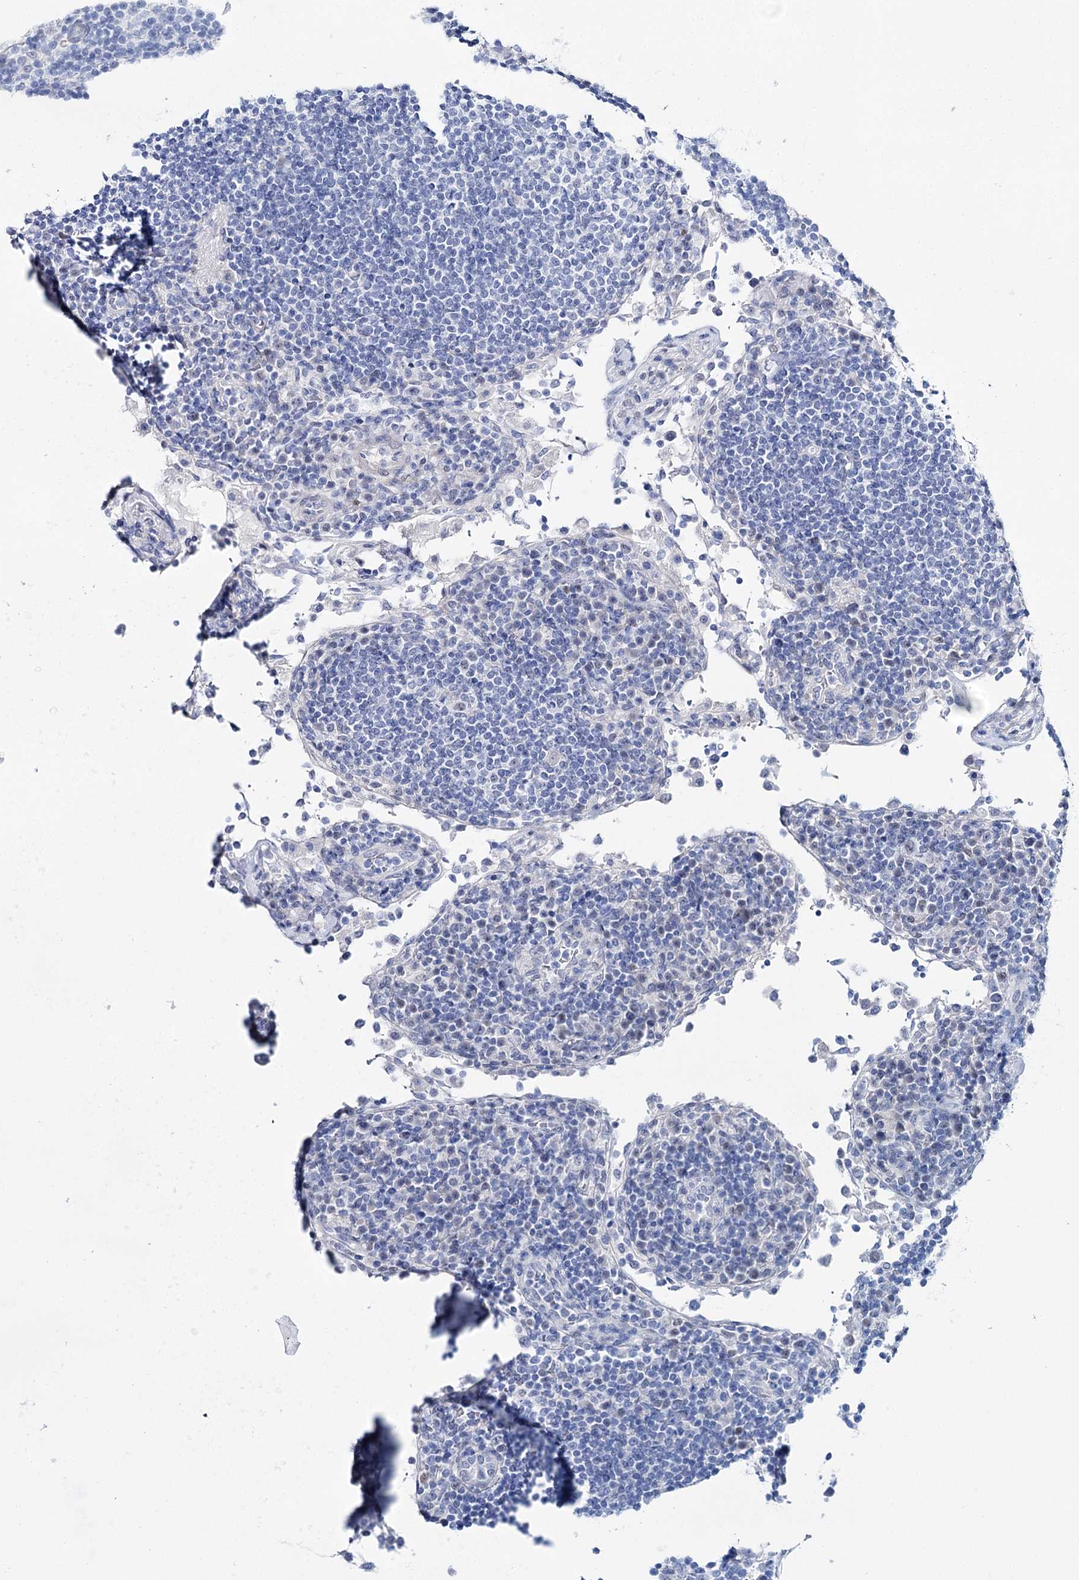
{"staining": {"intensity": "negative", "quantity": "none", "location": "none"}, "tissue": "lymph node", "cell_type": "Germinal center cells", "image_type": "normal", "snomed": [{"axis": "morphology", "description": "Normal tissue, NOS"}, {"axis": "topography", "description": "Lymph node"}], "caption": "This is a histopathology image of IHC staining of unremarkable lymph node, which shows no staining in germinal center cells. The staining is performed using DAB brown chromogen with nuclei counter-stained in using hematoxylin.", "gene": "UGDH", "patient": {"sex": "female", "age": 53}}